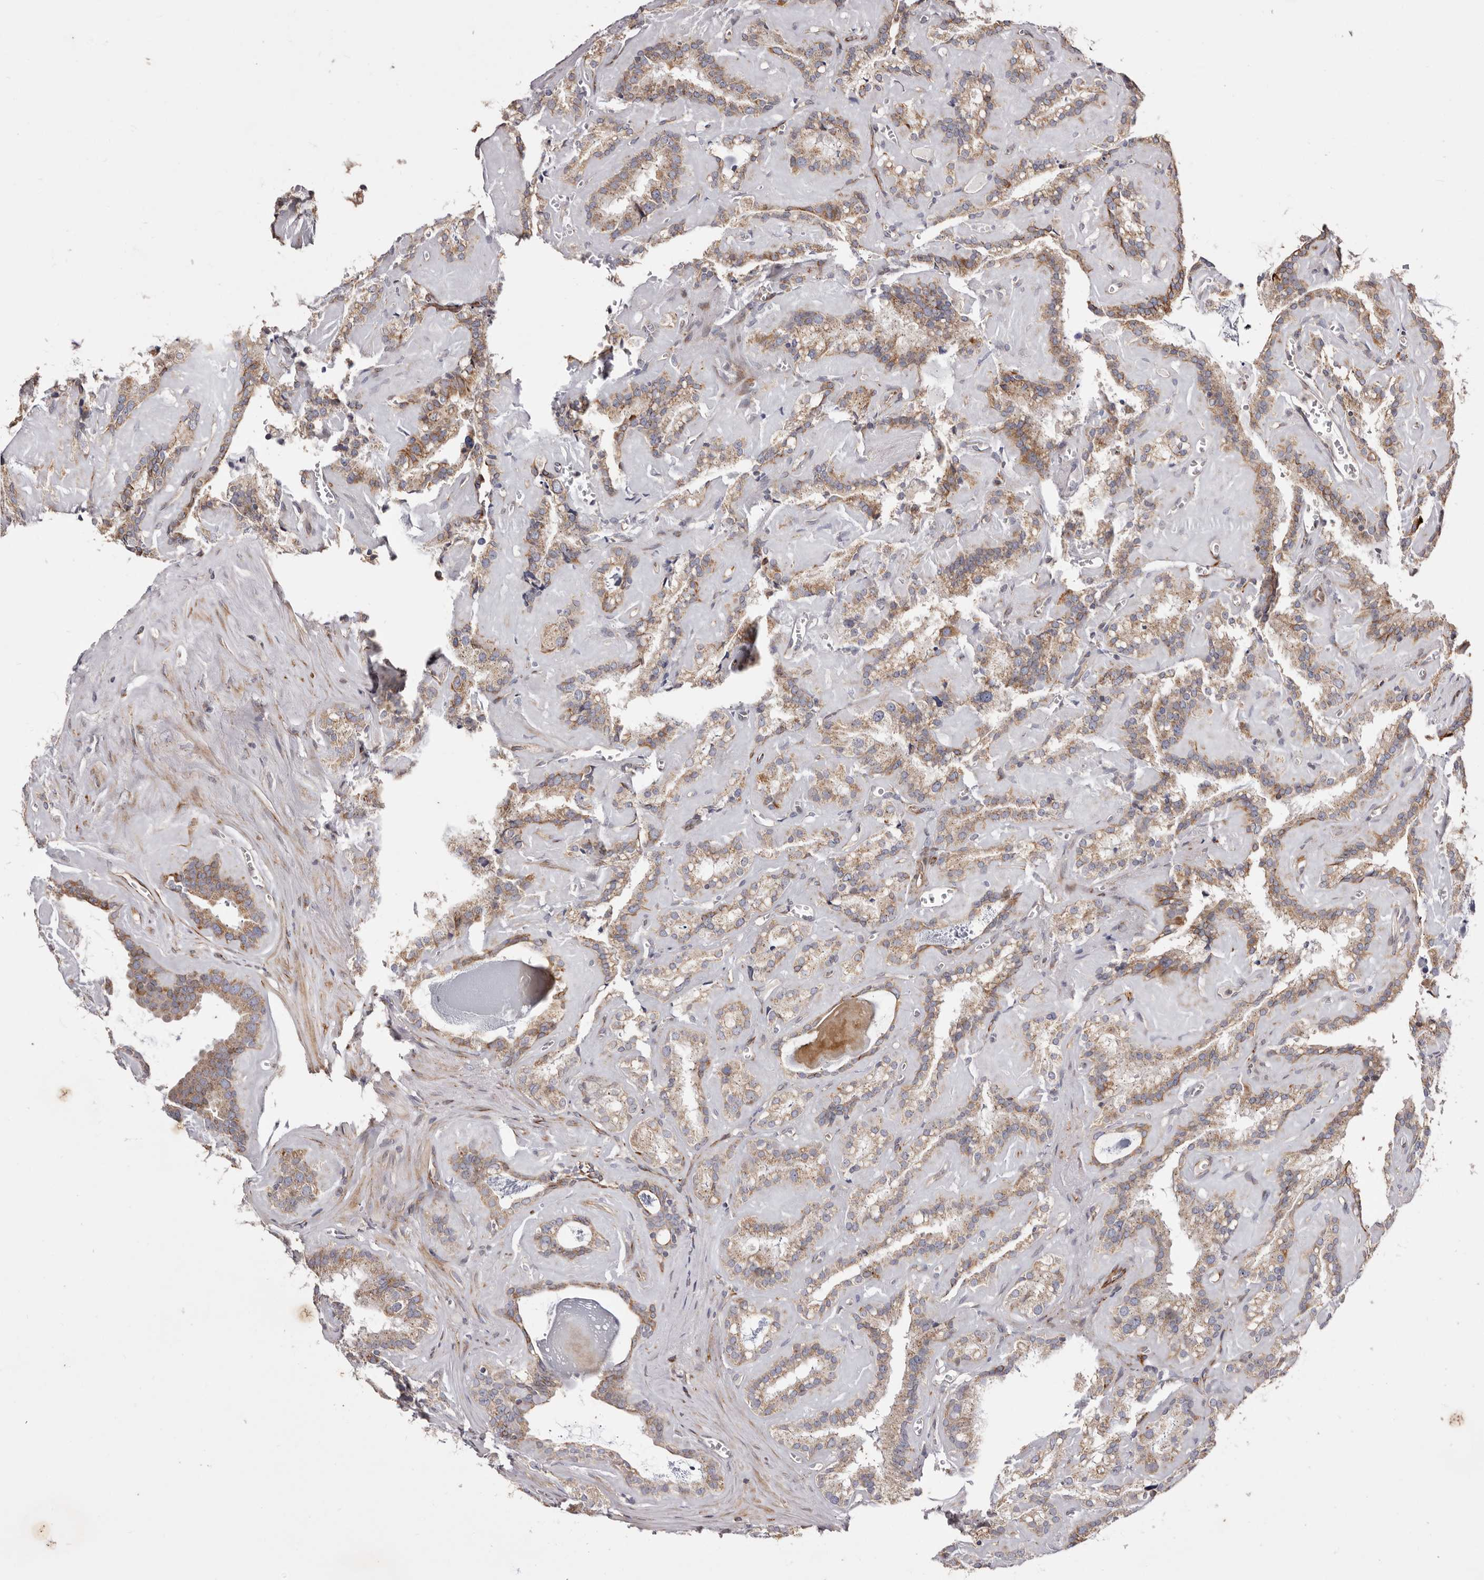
{"staining": {"intensity": "moderate", "quantity": "25%-75%", "location": "cytoplasmic/membranous"}, "tissue": "seminal vesicle", "cell_type": "Glandular cells", "image_type": "normal", "snomed": [{"axis": "morphology", "description": "Normal tissue, NOS"}, {"axis": "topography", "description": "Prostate"}, {"axis": "topography", "description": "Seminal veicle"}], "caption": "Protein staining shows moderate cytoplasmic/membranous expression in about 25%-75% of glandular cells in normal seminal vesicle. The staining is performed using DAB (3,3'-diaminobenzidine) brown chromogen to label protein expression. The nuclei are counter-stained blue using hematoxylin.", "gene": "TIMM17B", "patient": {"sex": "male", "age": 59}}